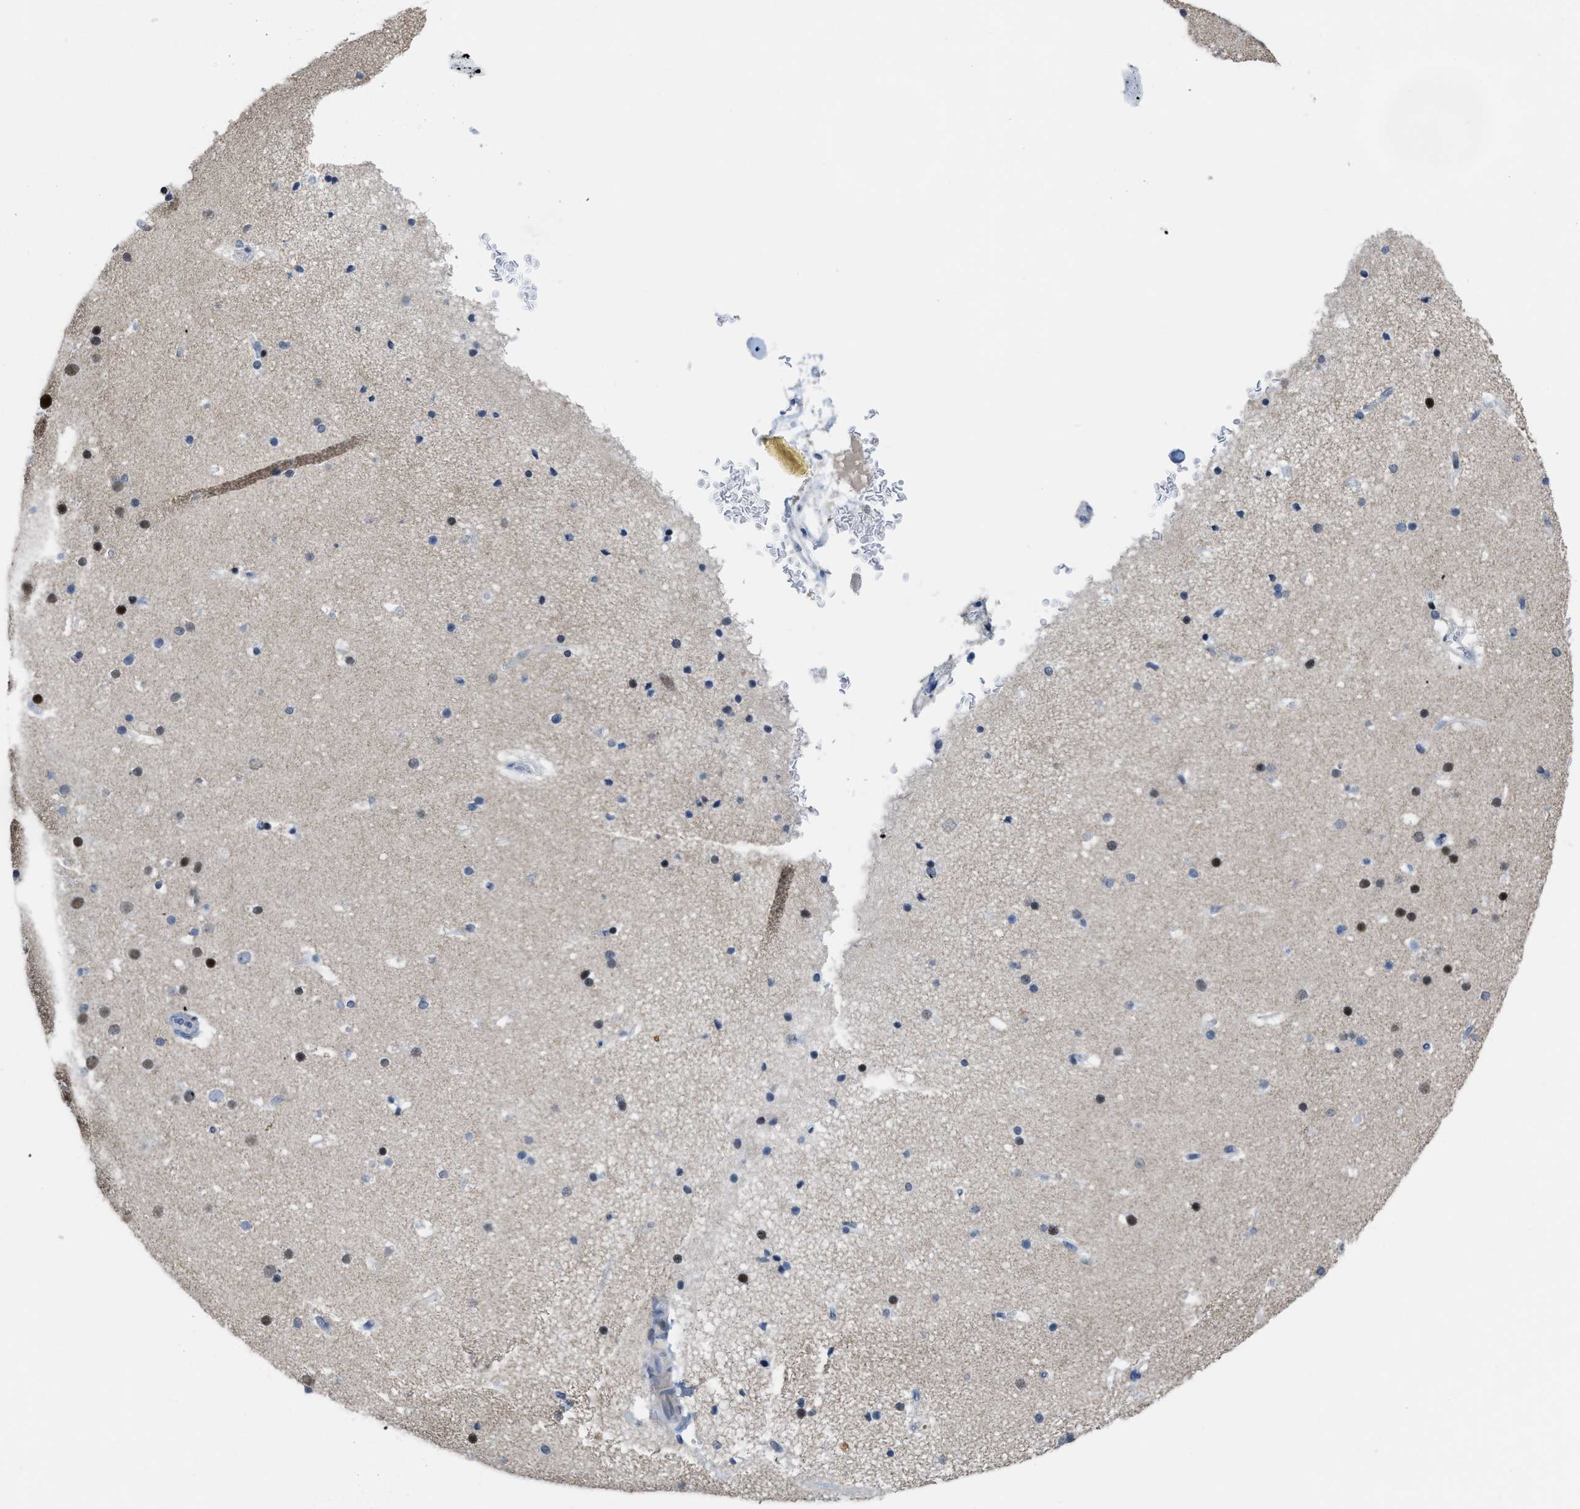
{"staining": {"intensity": "negative", "quantity": "none", "location": "none"}, "tissue": "cerebral cortex", "cell_type": "Endothelial cells", "image_type": "normal", "snomed": [{"axis": "morphology", "description": "Normal tissue, NOS"}, {"axis": "topography", "description": "Cerebral cortex"}], "caption": "Immunohistochemistry micrograph of unremarkable cerebral cortex stained for a protein (brown), which demonstrates no expression in endothelial cells.", "gene": "SETDB1", "patient": {"sex": "male", "age": 57}}